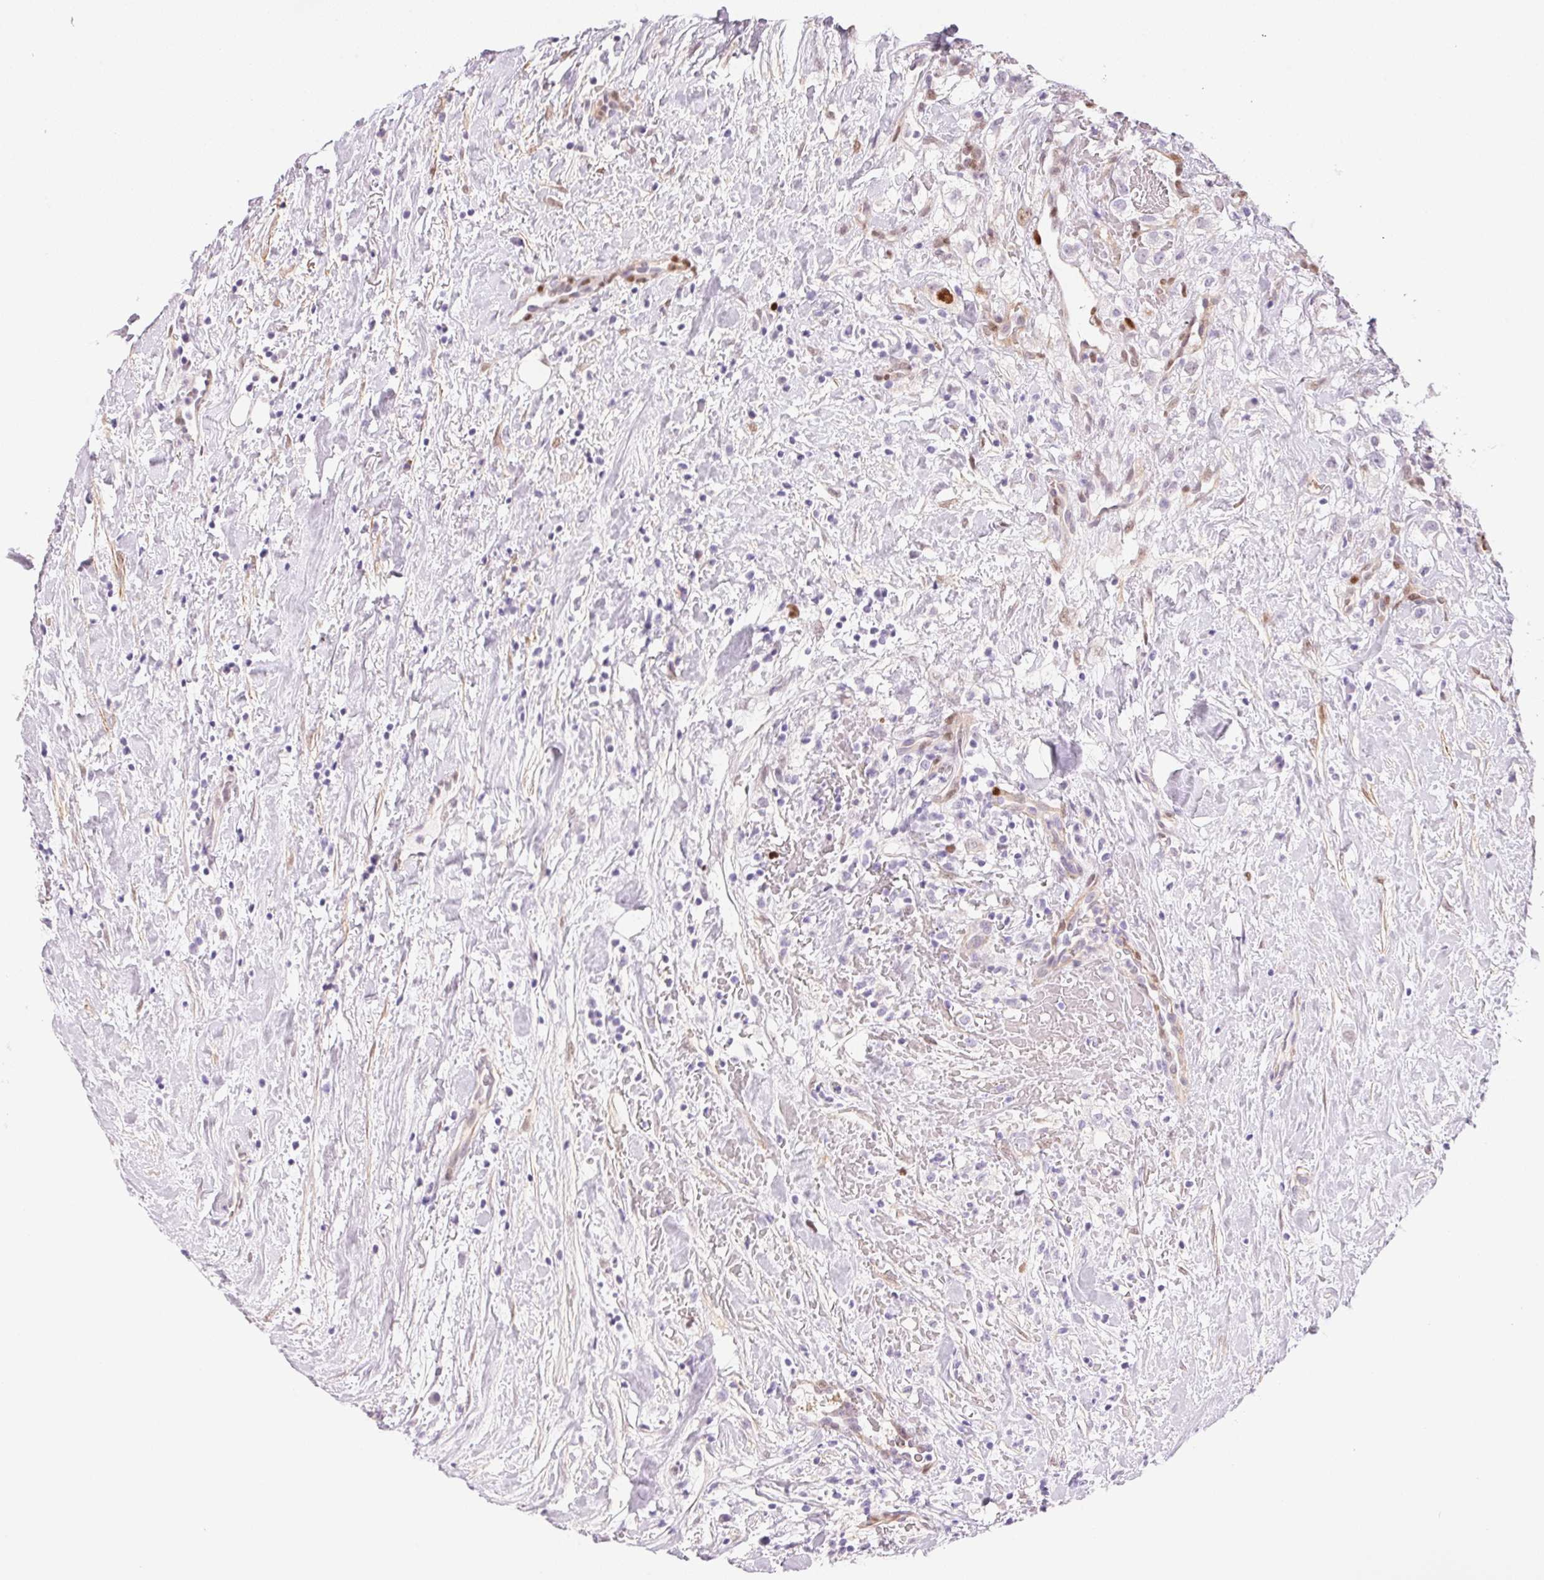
{"staining": {"intensity": "negative", "quantity": "none", "location": "none"}, "tissue": "renal cancer", "cell_type": "Tumor cells", "image_type": "cancer", "snomed": [{"axis": "morphology", "description": "Adenocarcinoma, NOS"}, {"axis": "topography", "description": "Kidney"}], "caption": "A micrograph of renal cancer stained for a protein shows no brown staining in tumor cells.", "gene": "SMTN", "patient": {"sex": "male", "age": 59}}